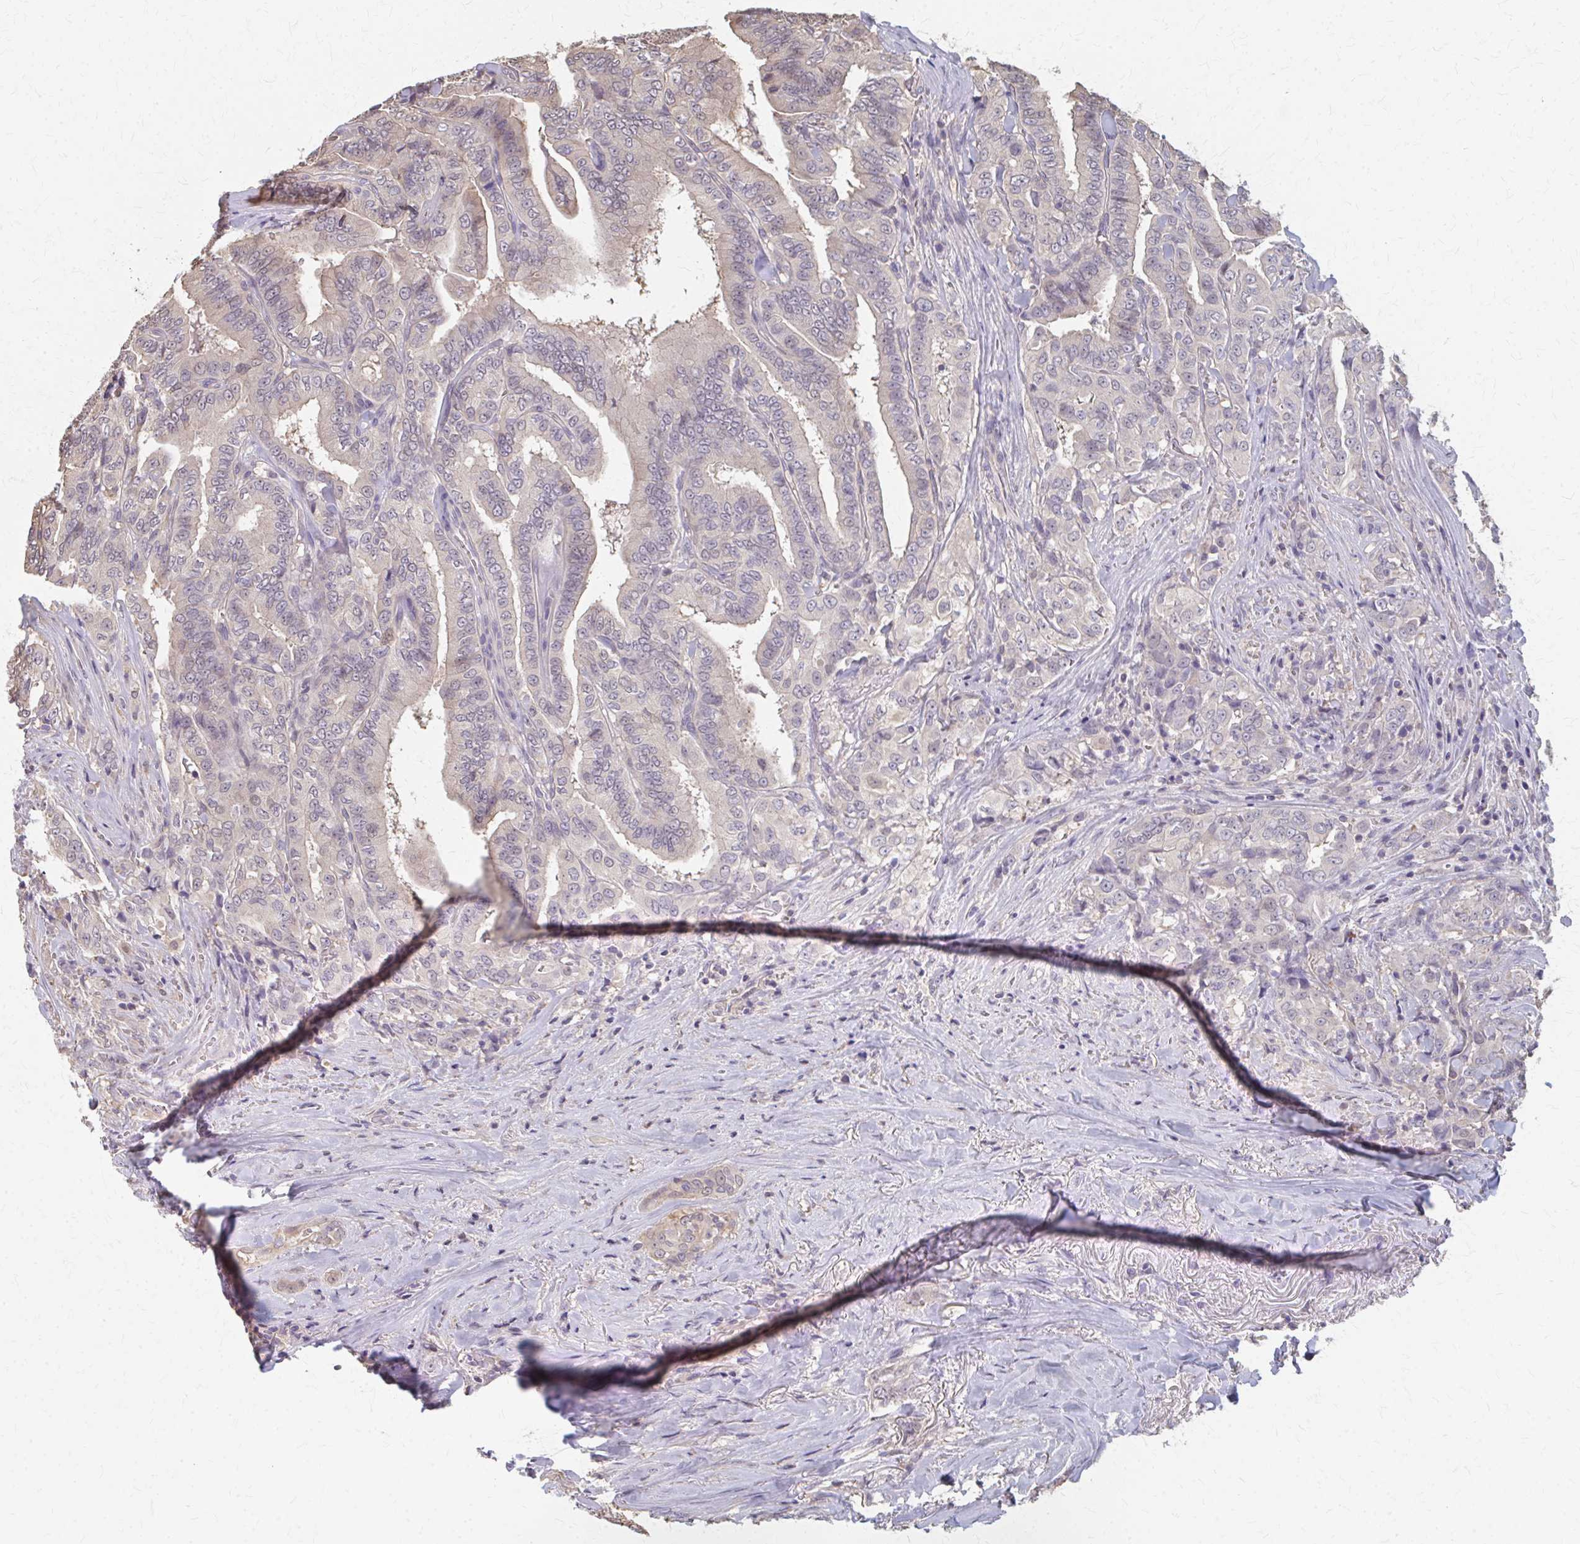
{"staining": {"intensity": "negative", "quantity": "none", "location": "none"}, "tissue": "thyroid cancer", "cell_type": "Tumor cells", "image_type": "cancer", "snomed": [{"axis": "morphology", "description": "Papillary adenocarcinoma, NOS"}, {"axis": "topography", "description": "Thyroid gland"}], "caption": "Papillary adenocarcinoma (thyroid) stained for a protein using immunohistochemistry shows no staining tumor cells.", "gene": "RABGAP1L", "patient": {"sex": "male", "age": 61}}